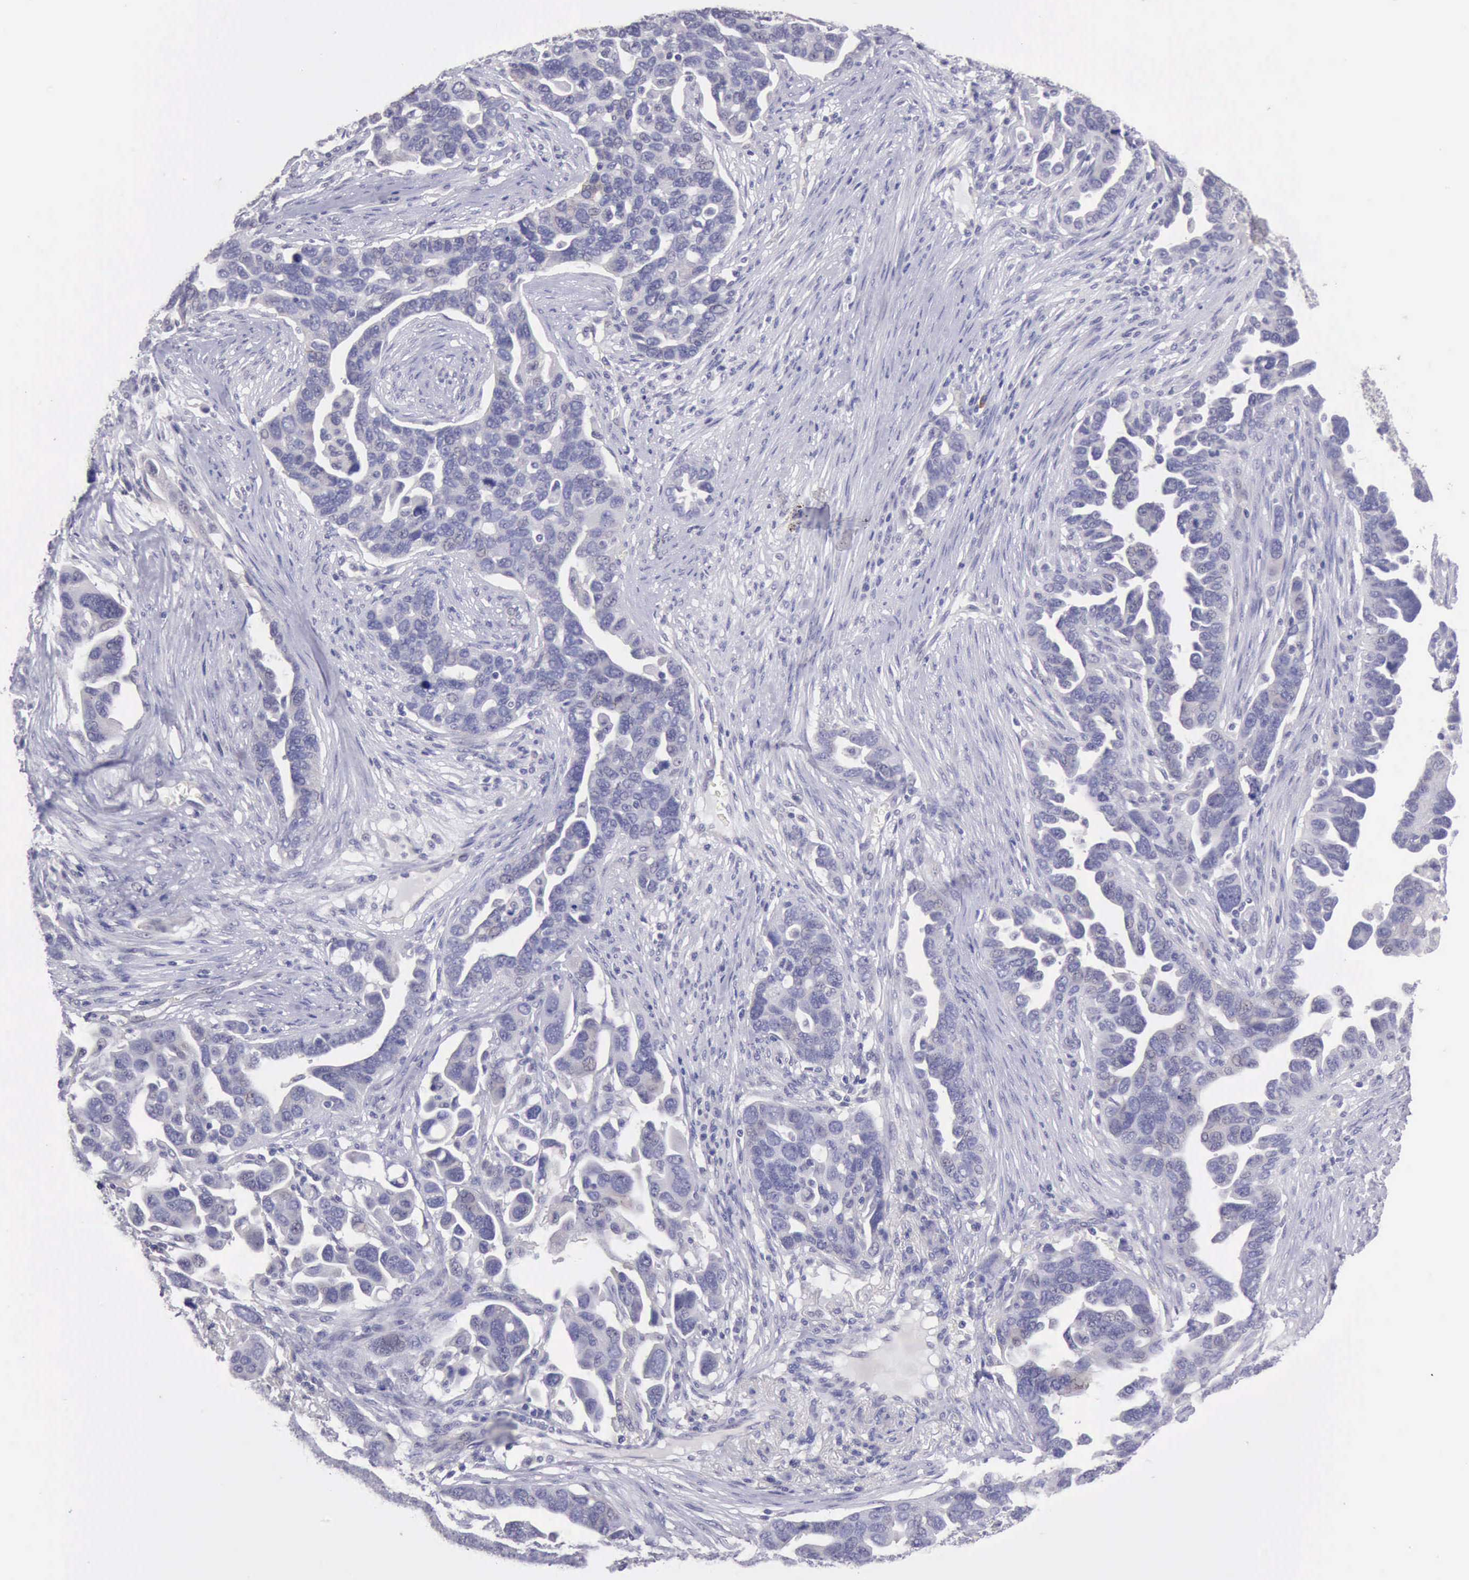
{"staining": {"intensity": "negative", "quantity": "none", "location": "none"}, "tissue": "ovarian cancer", "cell_type": "Tumor cells", "image_type": "cancer", "snomed": [{"axis": "morphology", "description": "Cystadenocarcinoma, serous, NOS"}, {"axis": "topography", "description": "Ovary"}], "caption": "This is a histopathology image of immunohistochemistry (IHC) staining of ovarian cancer, which shows no staining in tumor cells. (Brightfield microscopy of DAB (3,3'-diaminobenzidine) immunohistochemistry (IHC) at high magnification).", "gene": "KCND1", "patient": {"sex": "female", "age": 54}}